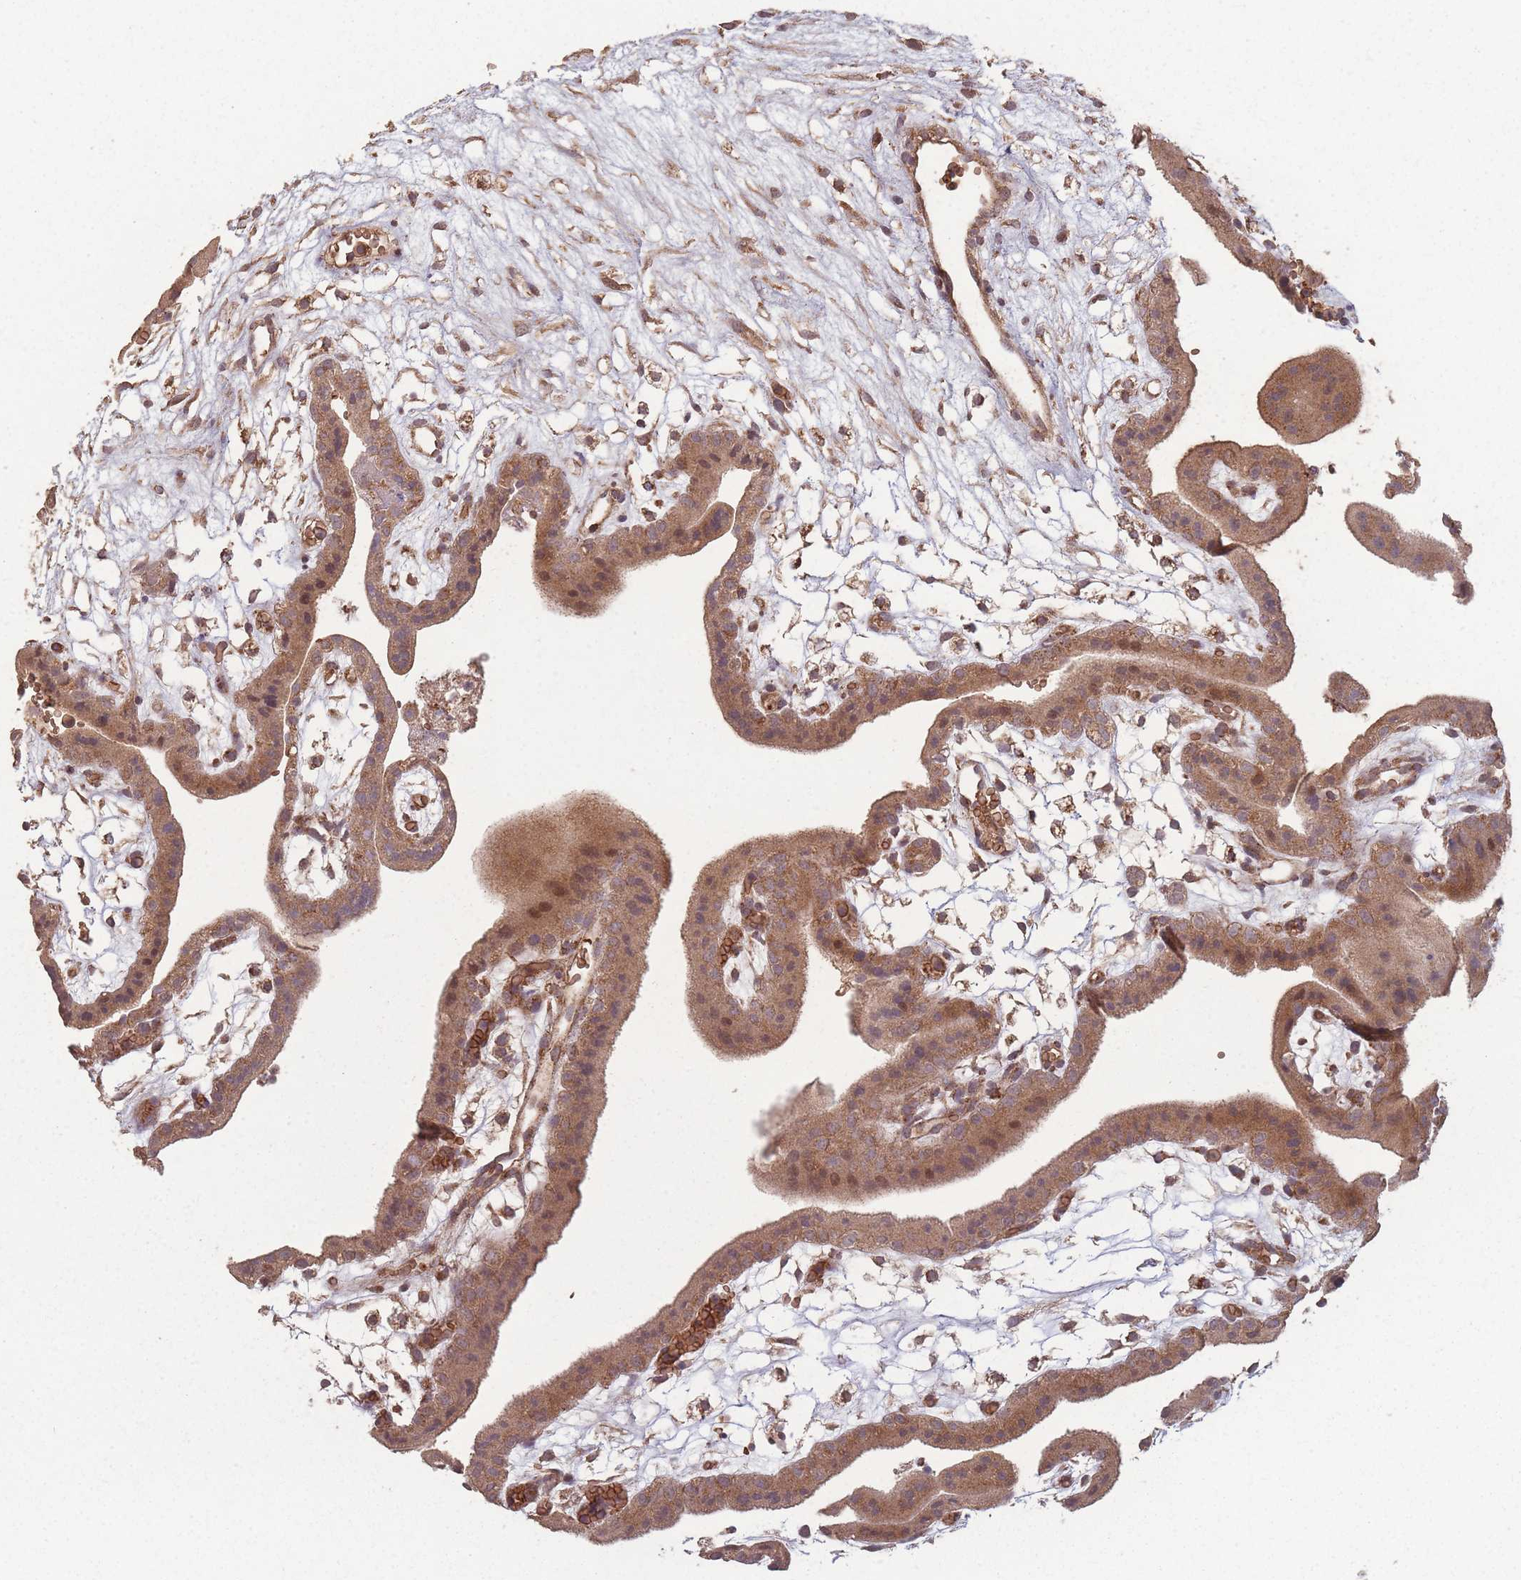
{"staining": {"intensity": "moderate", "quantity": ">75%", "location": "cytoplasmic/membranous,nuclear"}, "tissue": "placenta", "cell_type": "Trophoblastic cells", "image_type": "normal", "snomed": [{"axis": "morphology", "description": "Normal tissue, NOS"}, {"axis": "topography", "description": "Placenta"}], "caption": "An image of human placenta stained for a protein shows moderate cytoplasmic/membranous,nuclear brown staining in trophoblastic cells.", "gene": "LYRM7", "patient": {"sex": "female", "age": 18}}